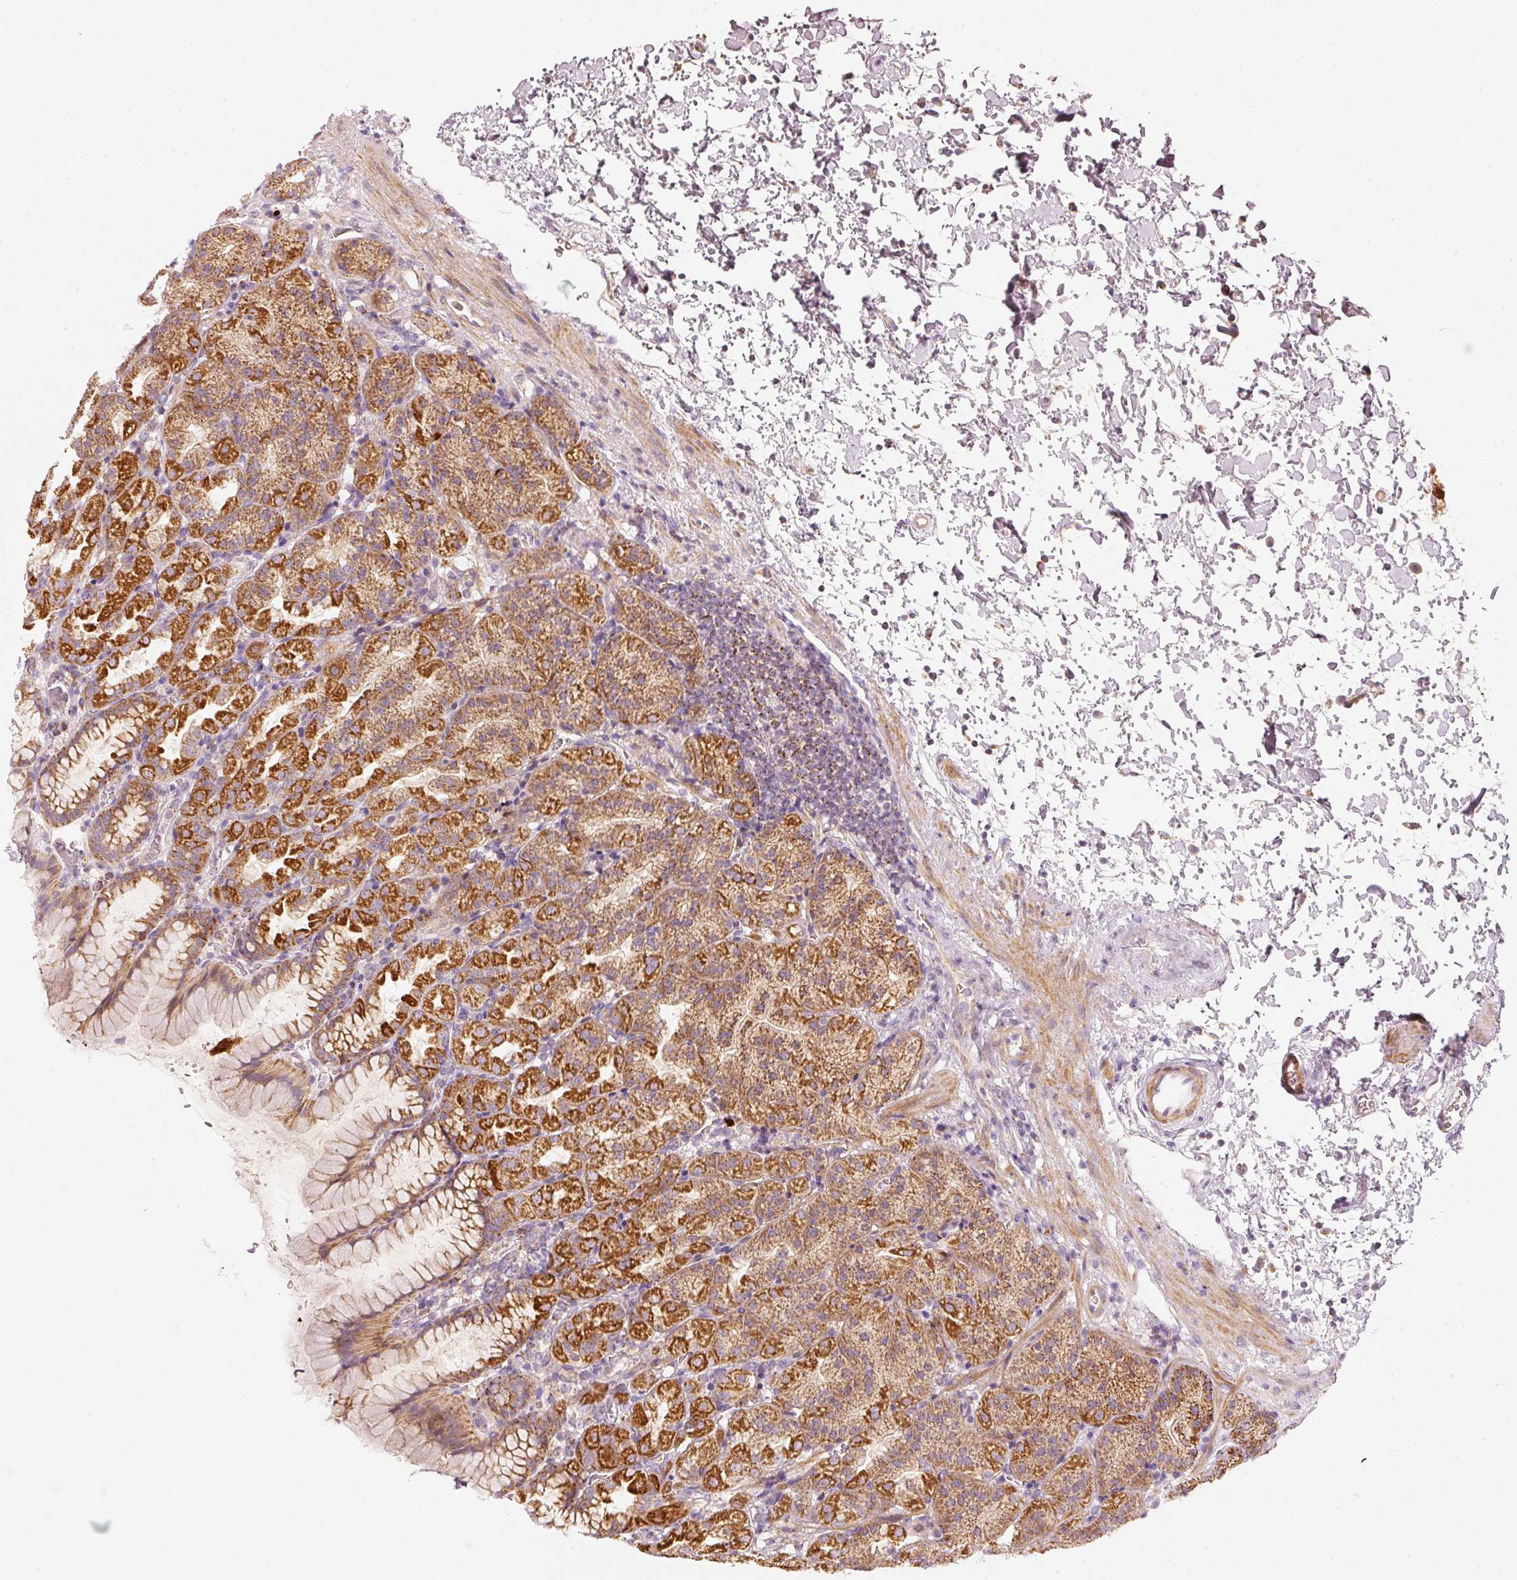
{"staining": {"intensity": "strong", "quantity": "25%-75%", "location": "cytoplasmic/membranous"}, "tissue": "stomach", "cell_type": "Glandular cells", "image_type": "normal", "snomed": [{"axis": "morphology", "description": "Normal tissue, NOS"}, {"axis": "topography", "description": "Stomach, upper"}], "caption": "Immunohistochemistry image of normal stomach: human stomach stained using immunohistochemistry displays high levels of strong protein expression localized specifically in the cytoplasmic/membranous of glandular cells, appearing as a cytoplasmic/membranous brown color.", "gene": "C17orf98", "patient": {"sex": "female", "age": 81}}